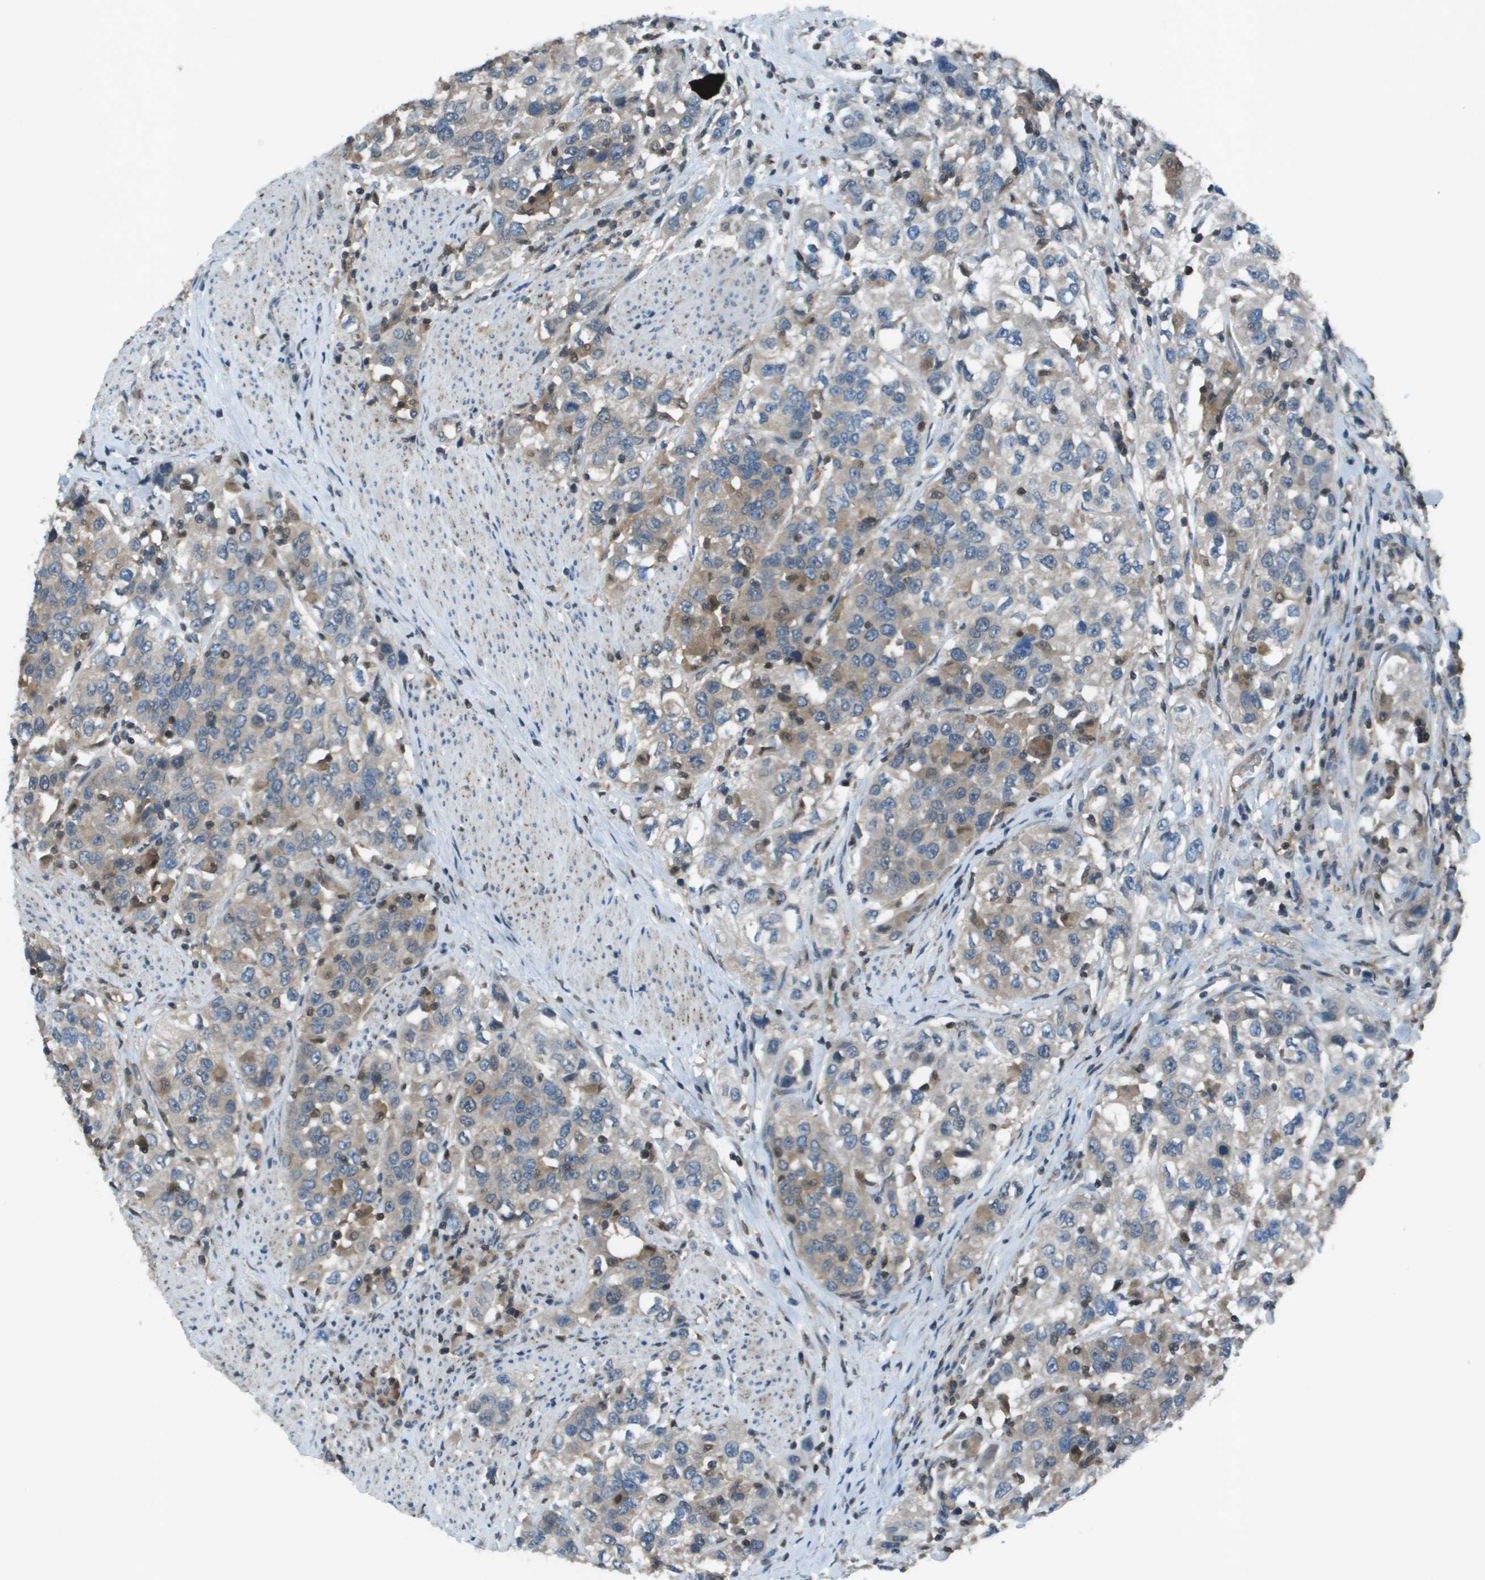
{"staining": {"intensity": "weak", "quantity": "25%-75%", "location": "cytoplasmic/membranous"}, "tissue": "urothelial cancer", "cell_type": "Tumor cells", "image_type": "cancer", "snomed": [{"axis": "morphology", "description": "Urothelial carcinoma, High grade"}, {"axis": "topography", "description": "Urinary bladder"}], "caption": "IHC (DAB) staining of human urothelial cancer exhibits weak cytoplasmic/membranous protein expression in about 25%-75% of tumor cells.", "gene": "CAMK4", "patient": {"sex": "female", "age": 80}}